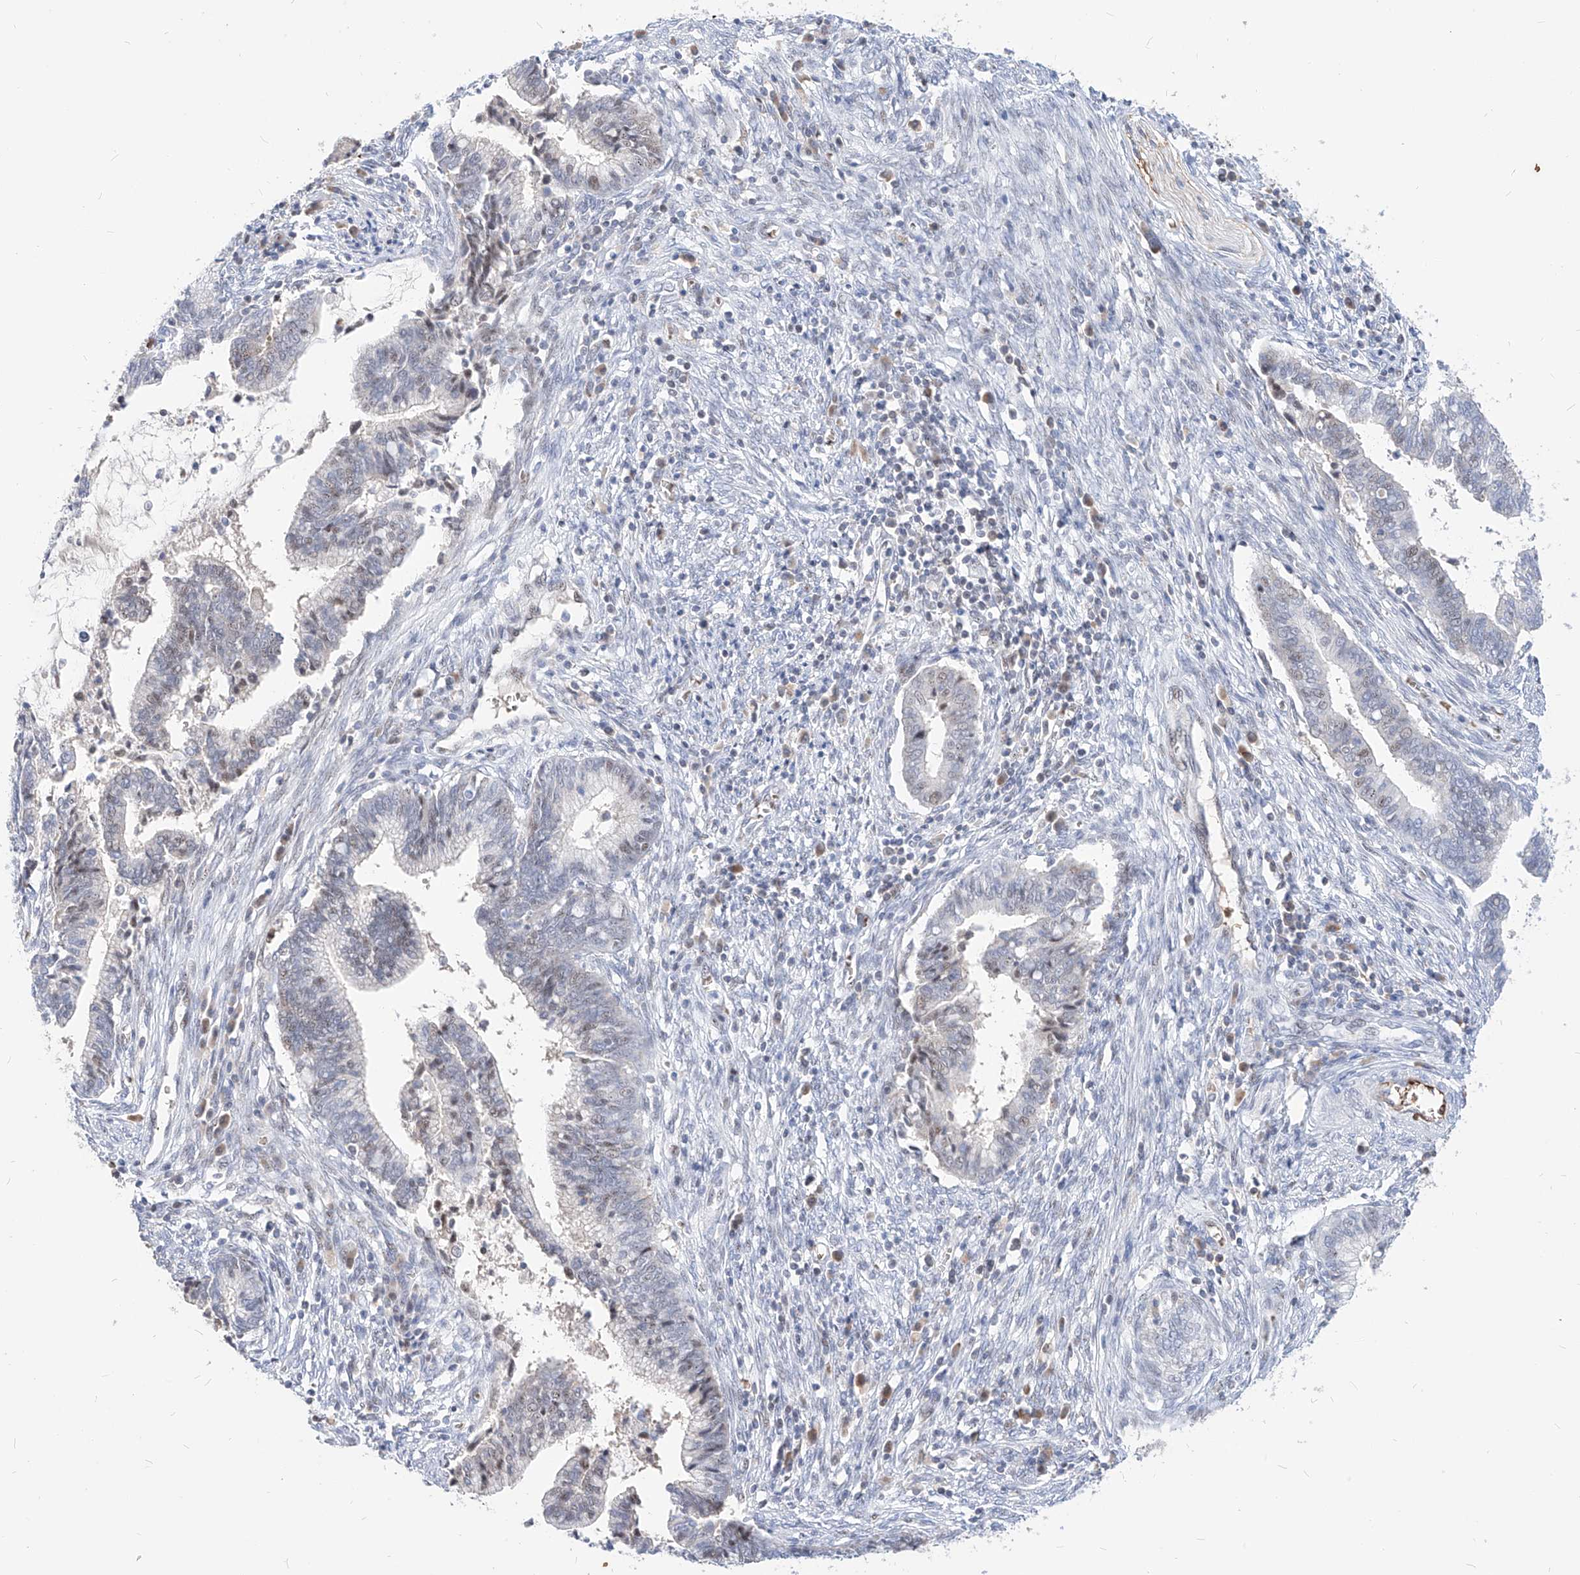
{"staining": {"intensity": "negative", "quantity": "none", "location": "none"}, "tissue": "cervical cancer", "cell_type": "Tumor cells", "image_type": "cancer", "snomed": [{"axis": "morphology", "description": "Adenocarcinoma, NOS"}, {"axis": "topography", "description": "Cervix"}], "caption": "DAB (3,3'-diaminobenzidine) immunohistochemical staining of human cervical cancer (adenocarcinoma) shows no significant expression in tumor cells. (Immunohistochemistry, brightfield microscopy, high magnification).", "gene": "ZFP42", "patient": {"sex": "female", "age": 44}}